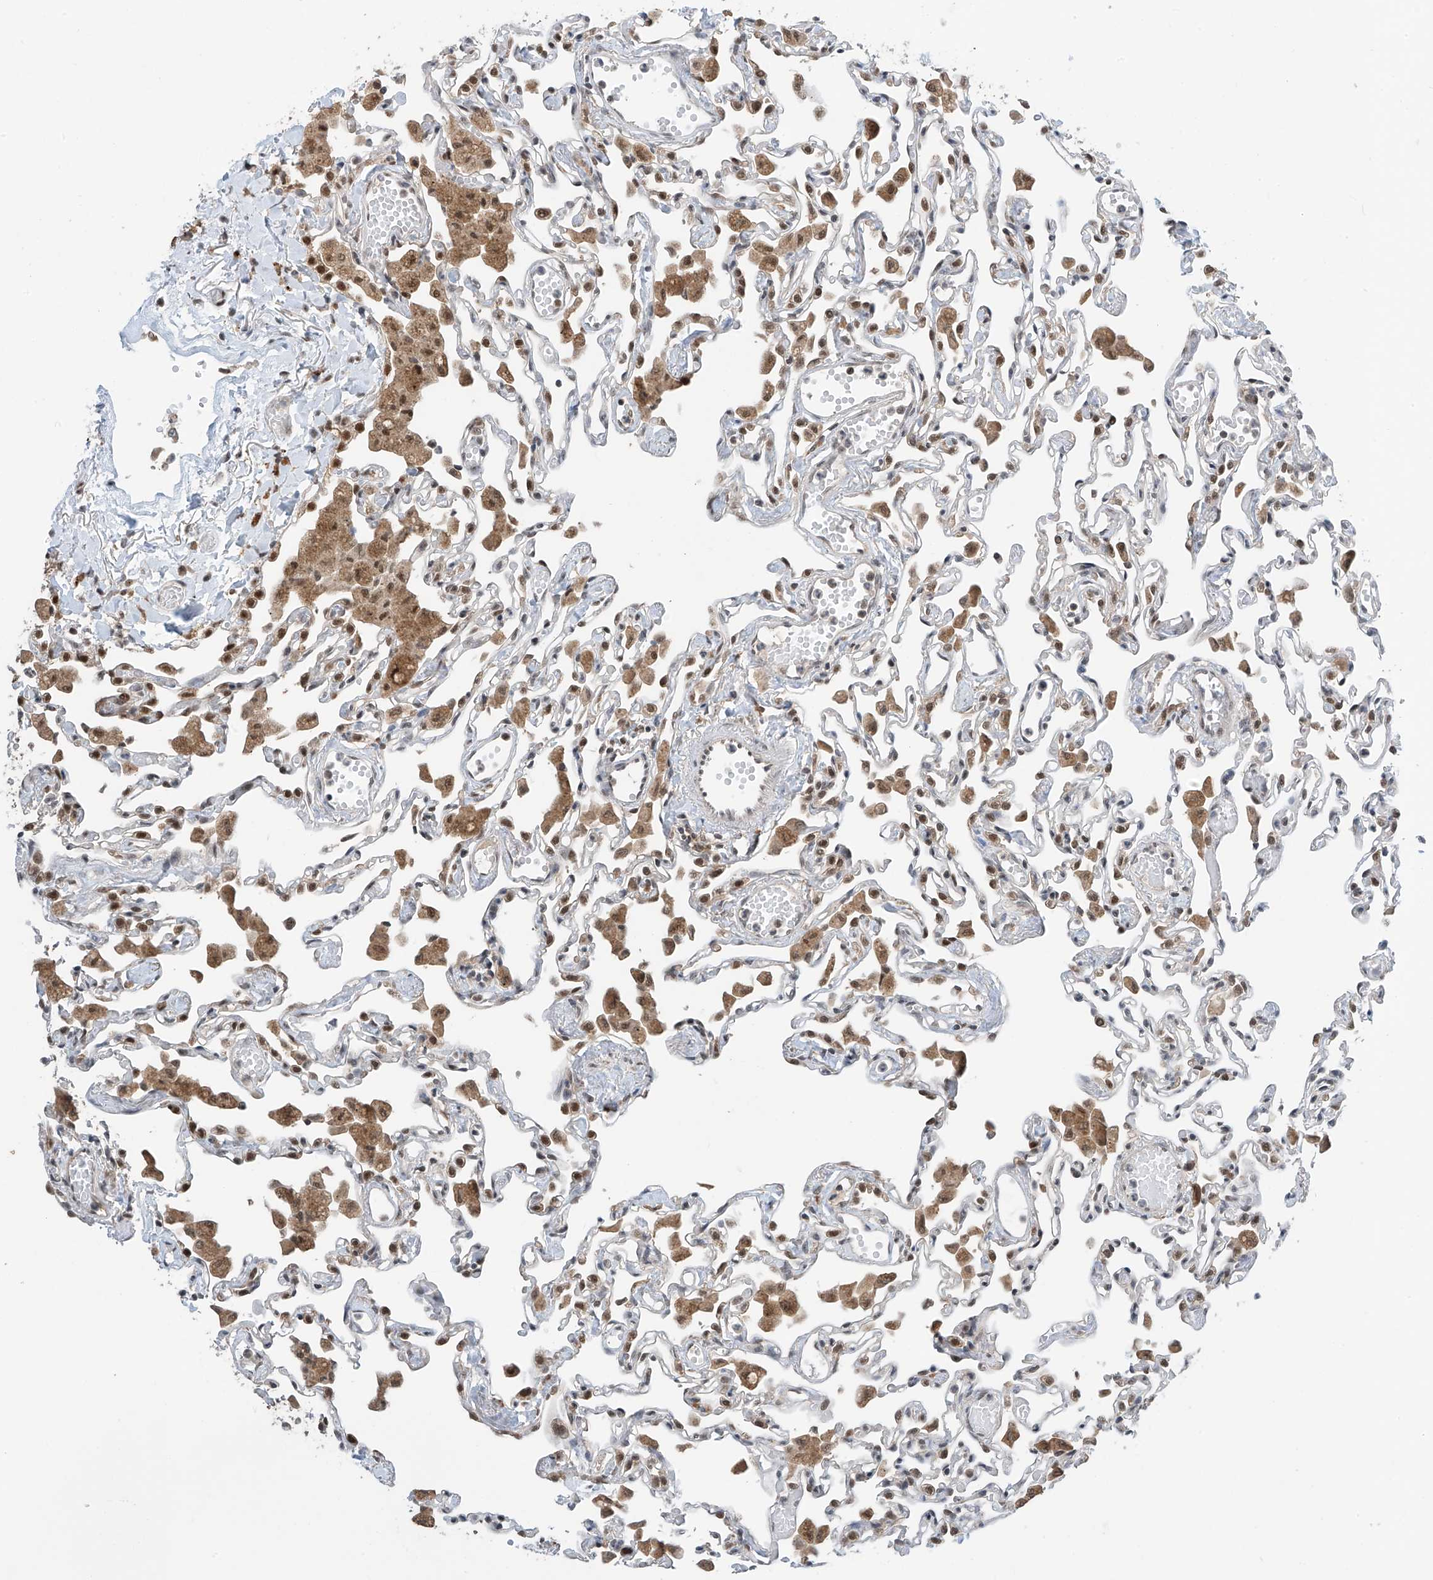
{"staining": {"intensity": "moderate", "quantity": "25%-75%", "location": "nuclear"}, "tissue": "lung", "cell_type": "Alveolar cells", "image_type": "normal", "snomed": [{"axis": "morphology", "description": "Normal tissue, NOS"}, {"axis": "topography", "description": "Bronchus"}, {"axis": "topography", "description": "Lung"}], "caption": "Immunohistochemistry (IHC) (DAB (3,3'-diaminobenzidine)) staining of normal human lung displays moderate nuclear protein positivity in approximately 25%-75% of alveolar cells.", "gene": "RPAIN", "patient": {"sex": "female", "age": 49}}